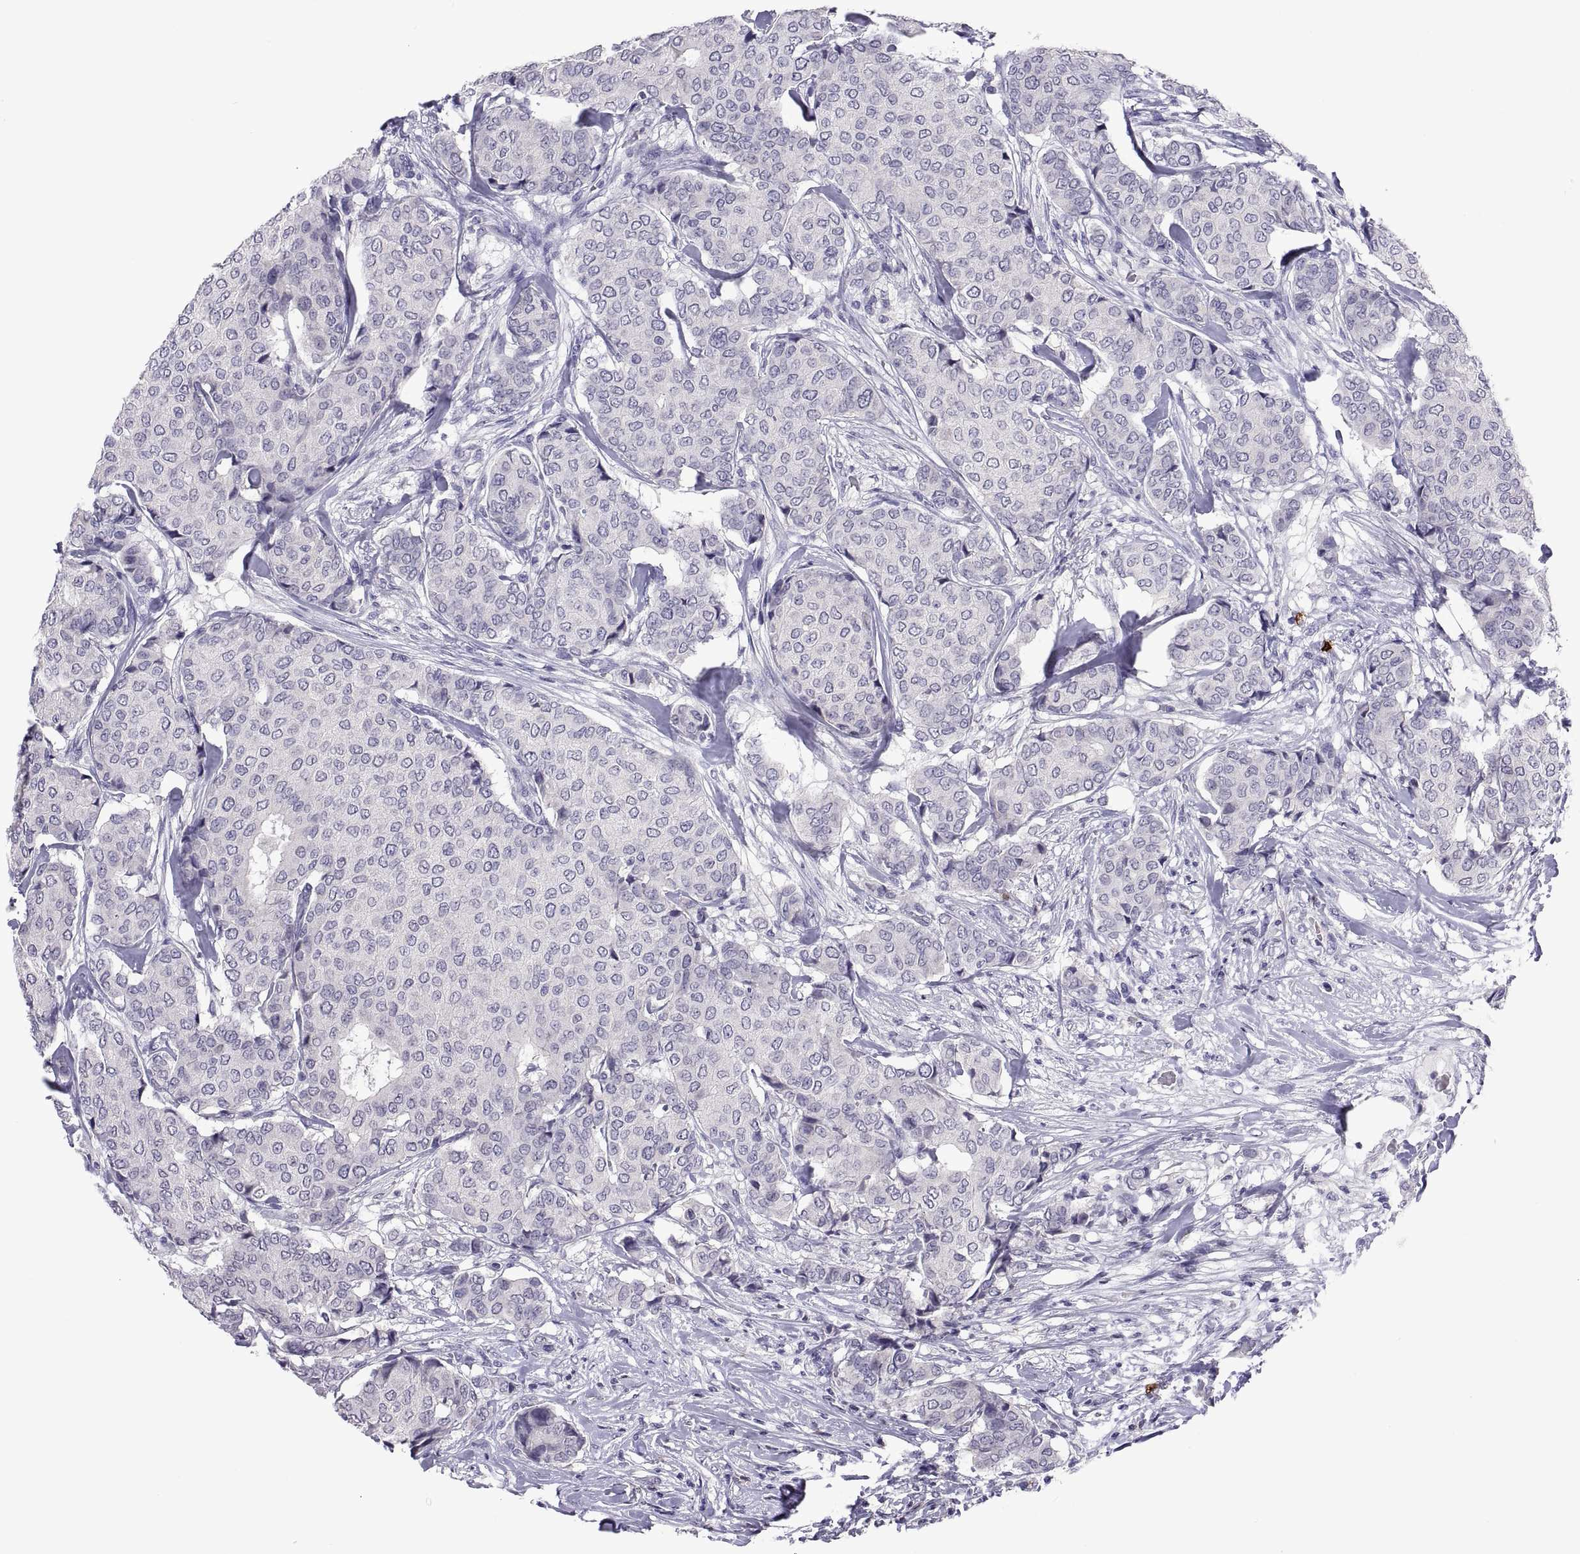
{"staining": {"intensity": "negative", "quantity": "none", "location": "none"}, "tissue": "breast cancer", "cell_type": "Tumor cells", "image_type": "cancer", "snomed": [{"axis": "morphology", "description": "Duct carcinoma"}, {"axis": "topography", "description": "Breast"}], "caption": "The immunohistochemistry histopathology image has no significant staining in tumor cells of breast cancer (intraductal carcinoma) tissue. Nuclei are stained in blue.", "gene": "MS4A1", "patient": {"sex": "female", "age": 75}}